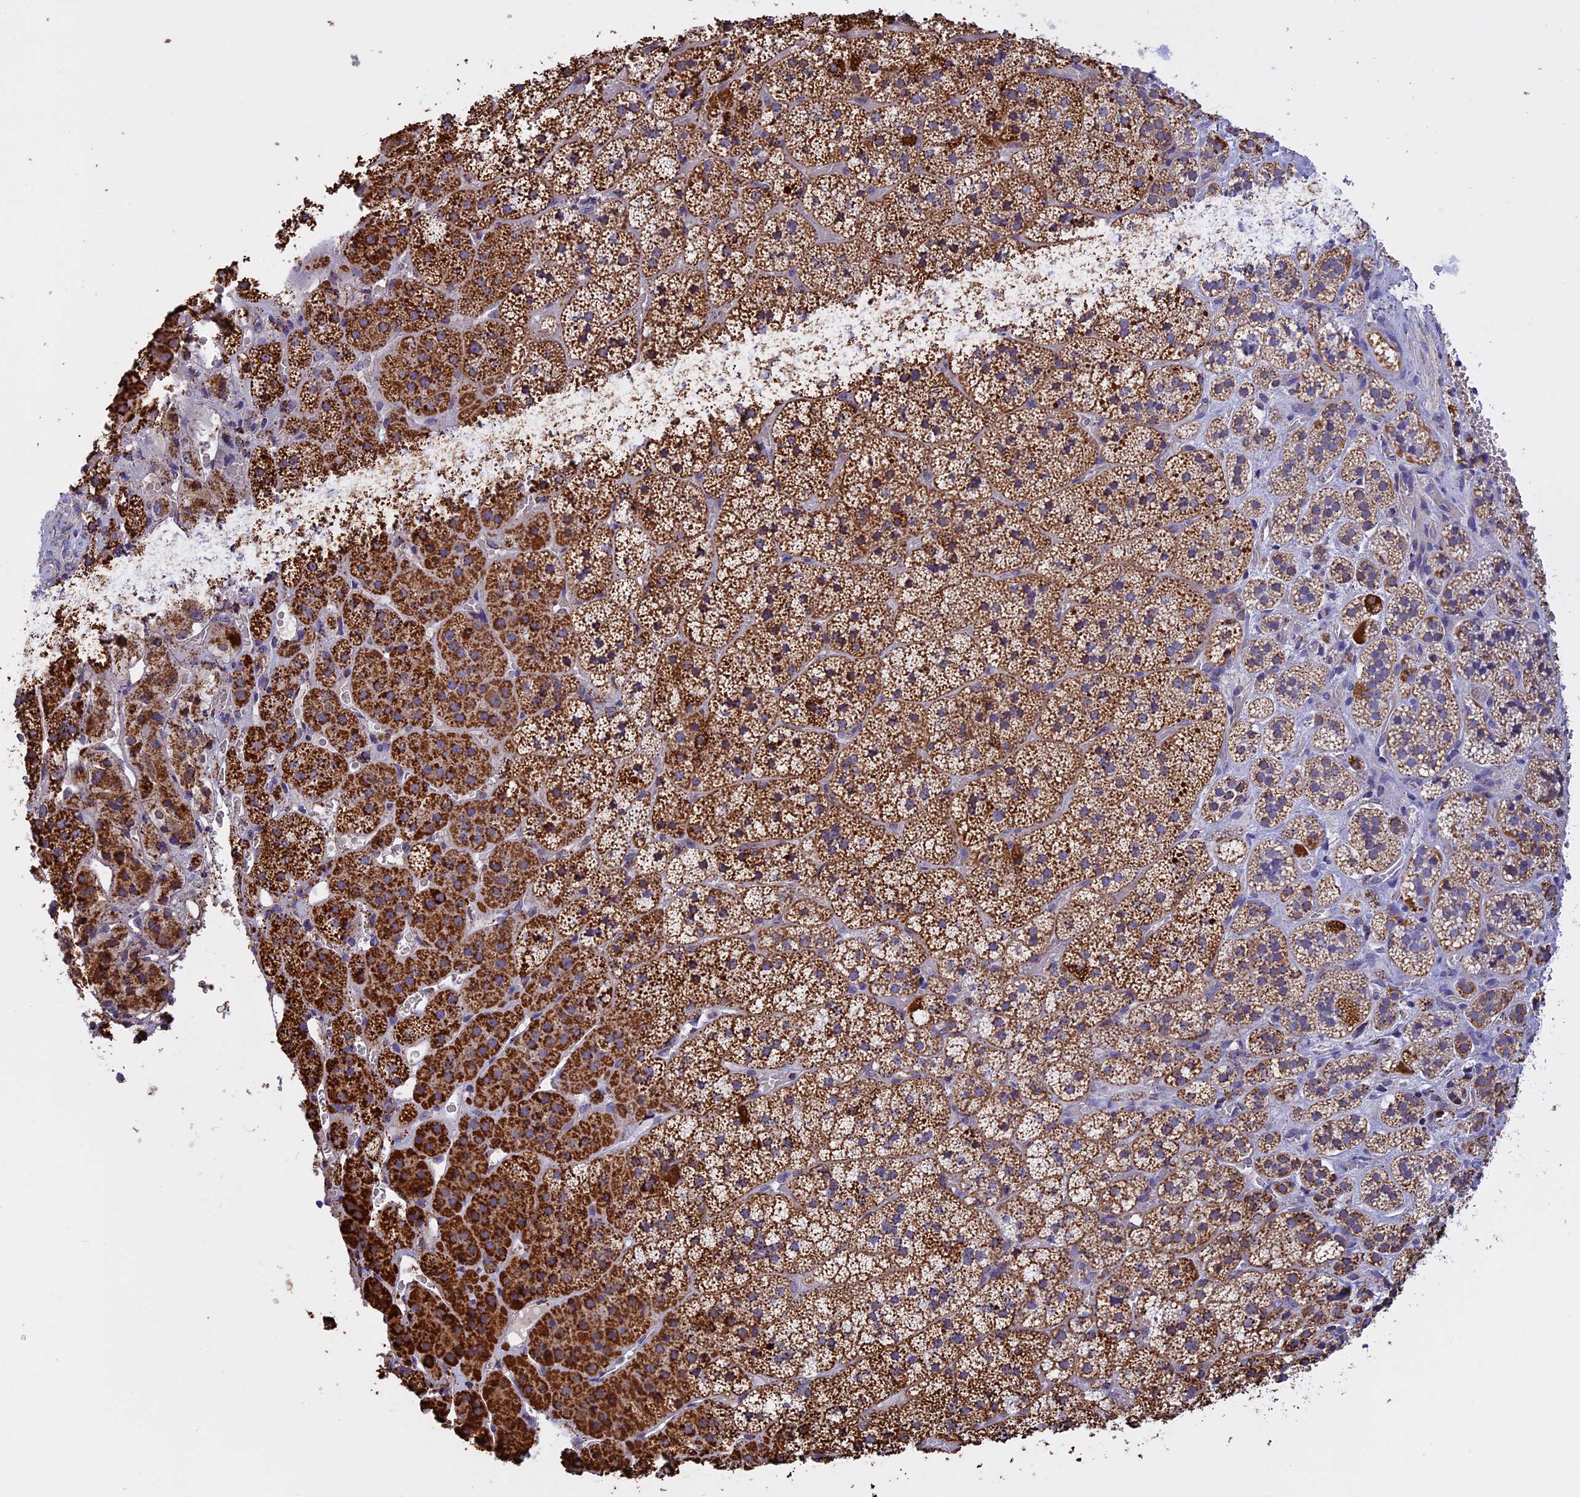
{"staining": {"intensity": "strong", "quantity": ">75%", "location": "cytoplasmic/membranous"}, "tissue": "adrenal gland", "cell_type": "Glandular cells", "image_type": "normal", "snomed": [{"axis": "morphology", "description": "Normal tissue, NOS"}, {"axis": "topography", "description": "Adrenal gland"}], "caption": "Strong cytoplasmic/membranous expression for a protein is identified in about >75% of glandular cells of normal adrenal gland using immunohistochemistry.", "gene": "KCNG1", "patient": {"sex": "female", "age": 44}}